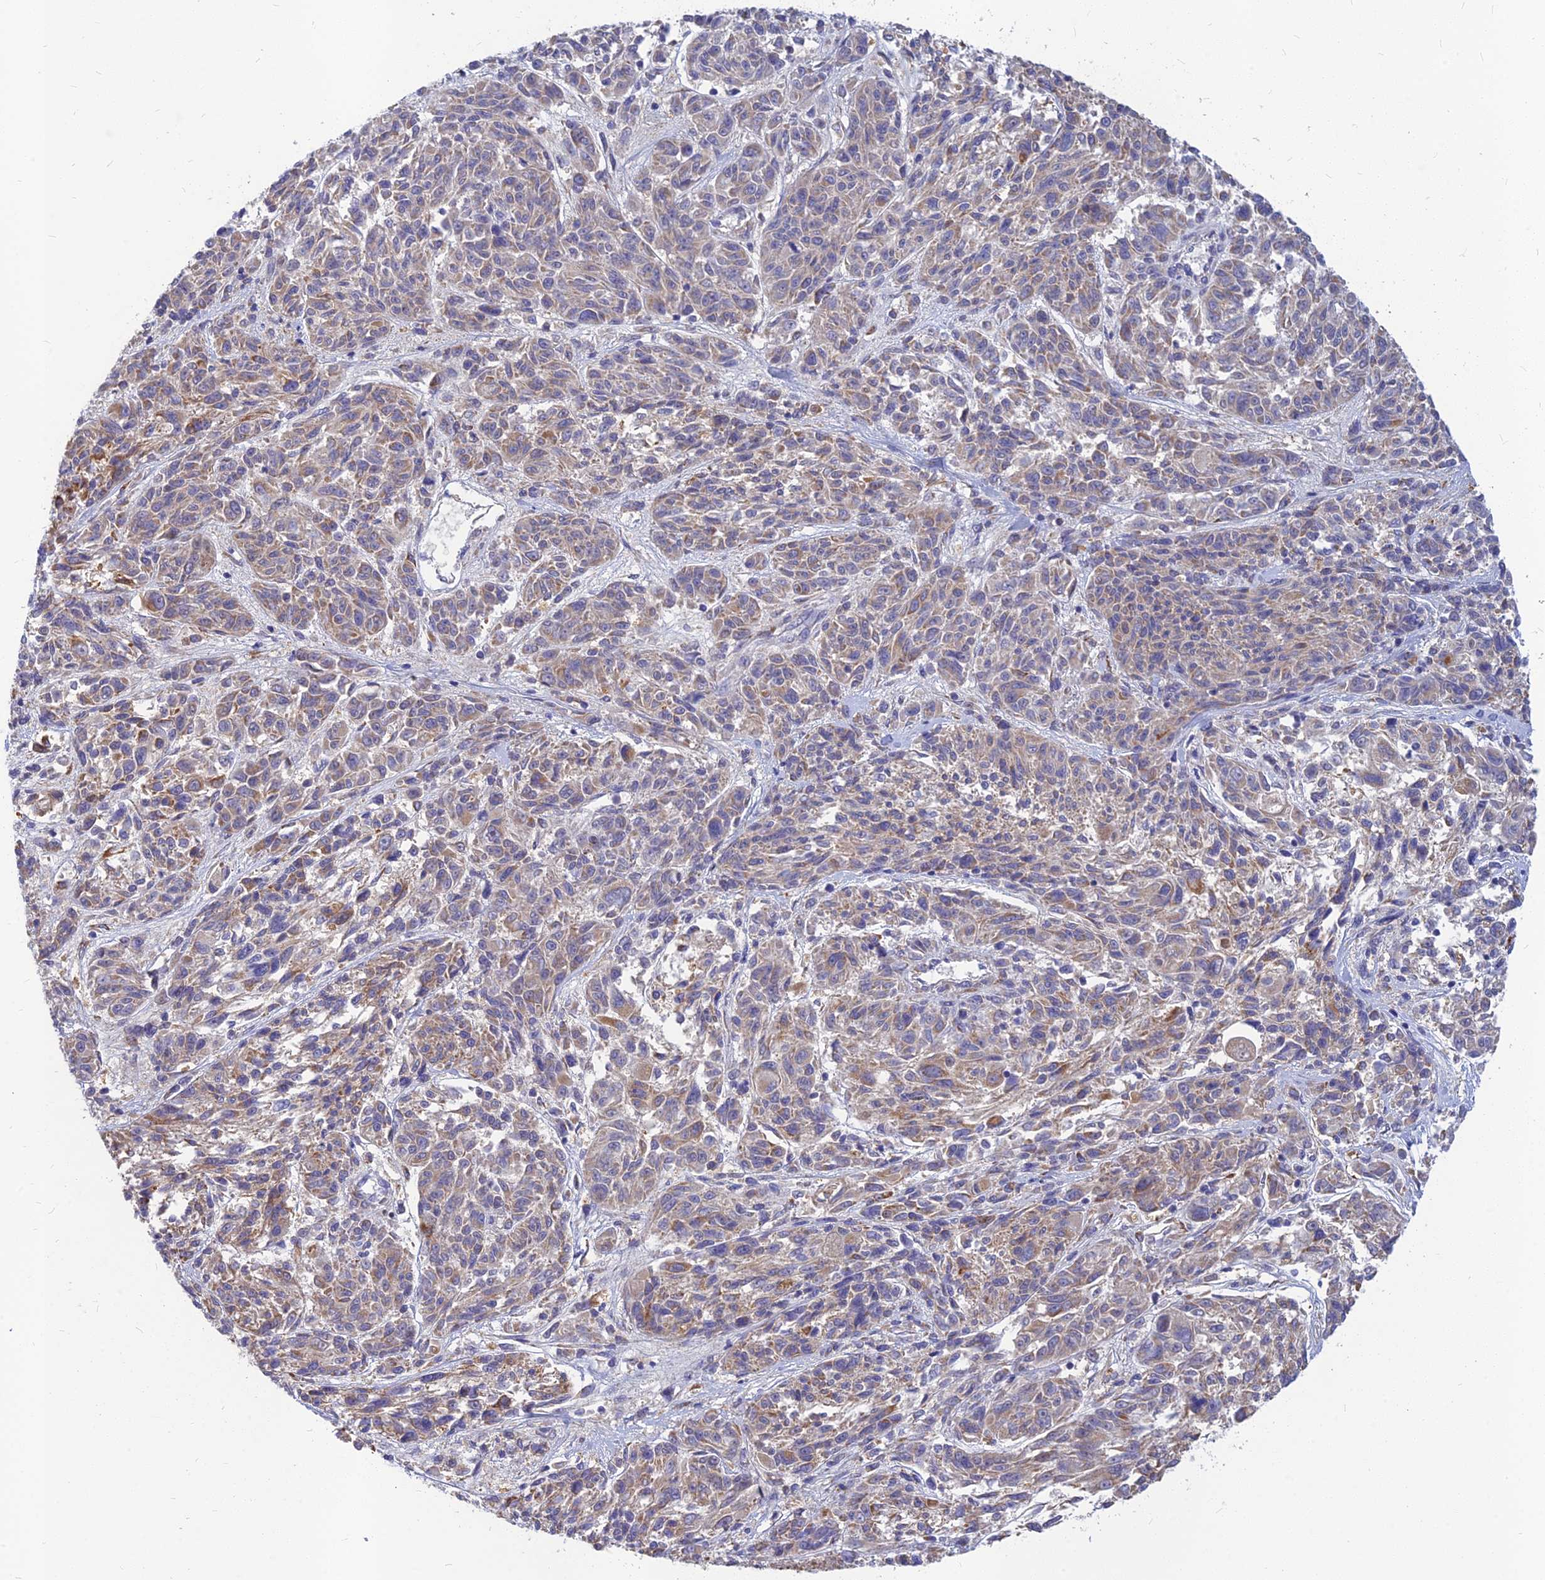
{"staining": {"intensity": "weak", "quantity": ">75%", "location": "cytoplasmic/membranous"}, "tissue": "melanoma", "cell_type": "Tumor cells", "image_type": "cancer", "snomed": [{"axis": "morphology", "description": "Malignant melanoma, NOS"}, {"axis": "topography", "description": "Skin"}], "caption": "Immunohistochemistry micrograph of neoplastic tissue: human malignant melanoma stained using IHC reveals low levels of weak protein expression localized specifically in the cytoplasmic/membranous of tumor cells, appearing as a cytoplasmic/membranous brown color.", "gene": "CACNA1B", "patient": {"sex": "male", "age": 53}}